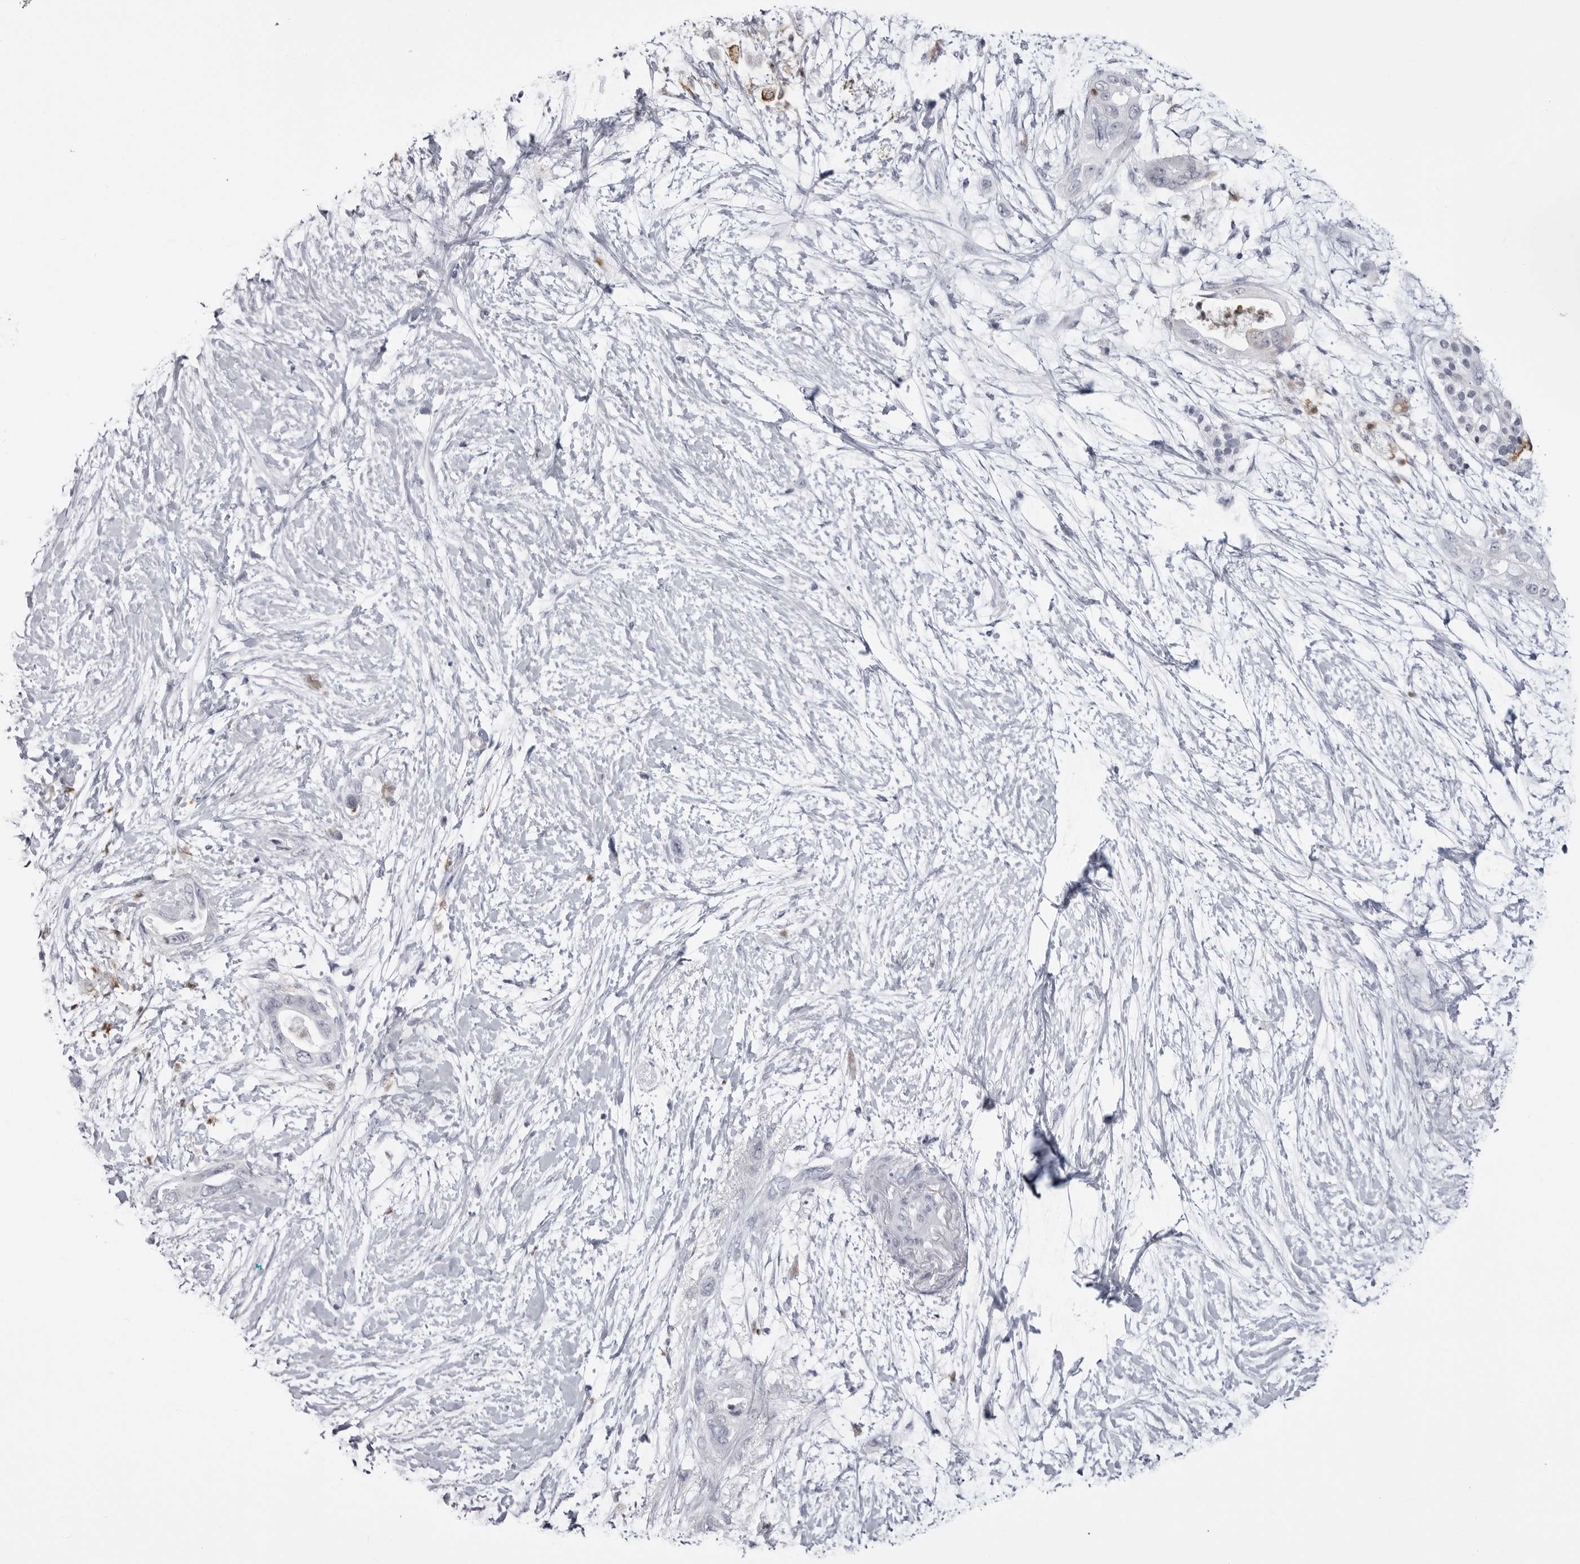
{"staining": {"intensity": "negative", "quantity": "none", "location": "none"}, "tissue": "pancreatic cancer", "cell_type": "Tumor cells", "image_type": "cancer", "snomed": [{"axis": "morphology", "description": "Adenocarcinoma, NOS"}, {"axis": "topography", "description": "Pancreas"}], "caption": "This is an immunohistochemistry (IHC) photomicrograph of human pancreatic cancer. There is no expression in tumor cells.", "gene": "STAP2", "patient": {"sex": "male", "age": 53}}